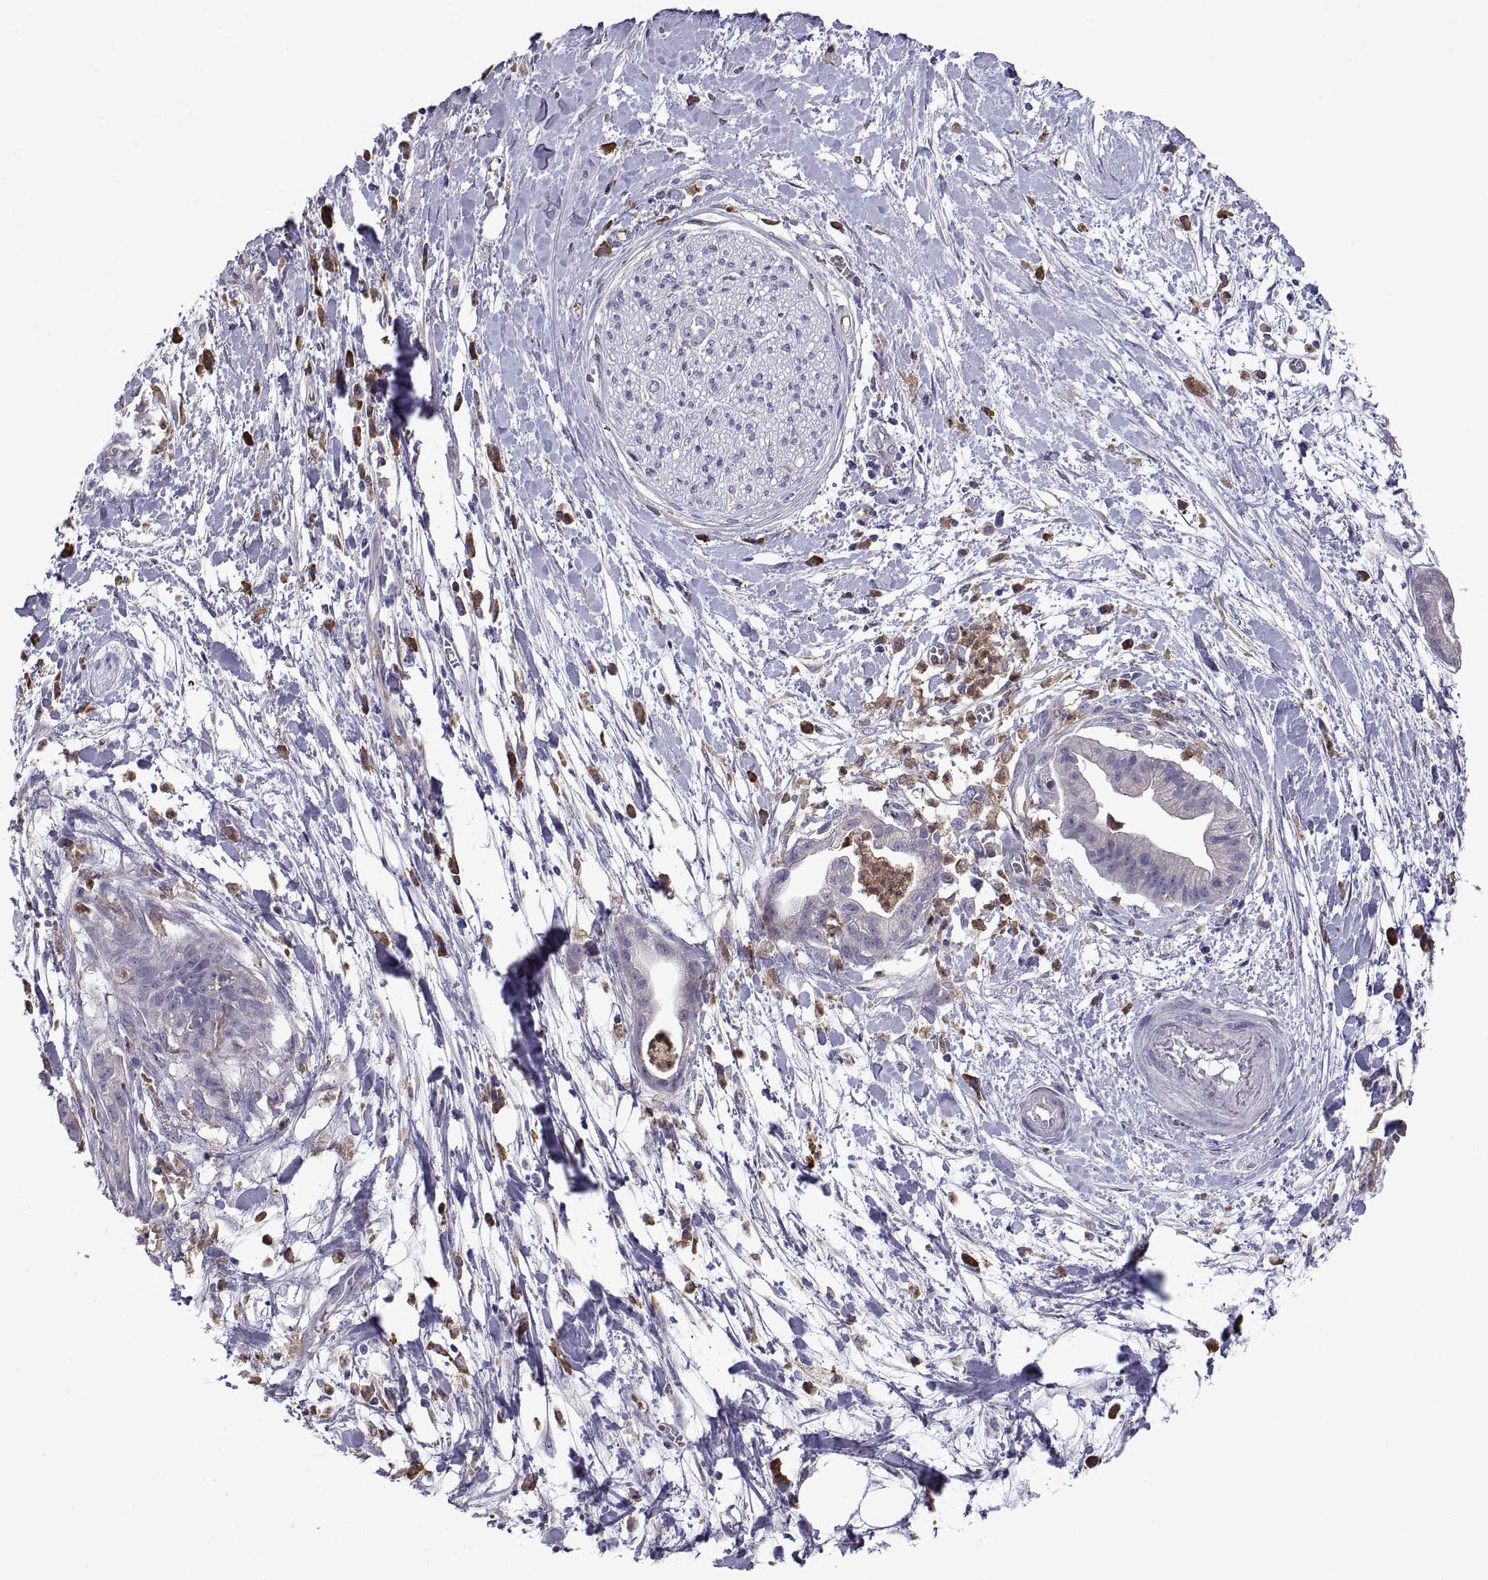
{"staining": {"intensity": "negative", "quantity": "none", "location": "none"}, "tissue": "pancreatic cancer", "cell_type": "Tumor cells", "image_type": "cancer", "snomed": [{"axis": "morphology", "description": "Normal tissue, NOS"}, {"axis": "morphology", "description": "Adenocarcinoma, NOS"}, {"axis": "topography", "description": "Lymph node"}, {"axis": "topography", "description": "Pancreas"}], "caption": "DAB (3,3'-diaminobenzidine) immunohistochemical staining of adenocarcinoma (pancreatic) demonstrates no significant expression in tumor cells.", "gene": "DOK3", "patient": {"sex": "female", "age": 58}}